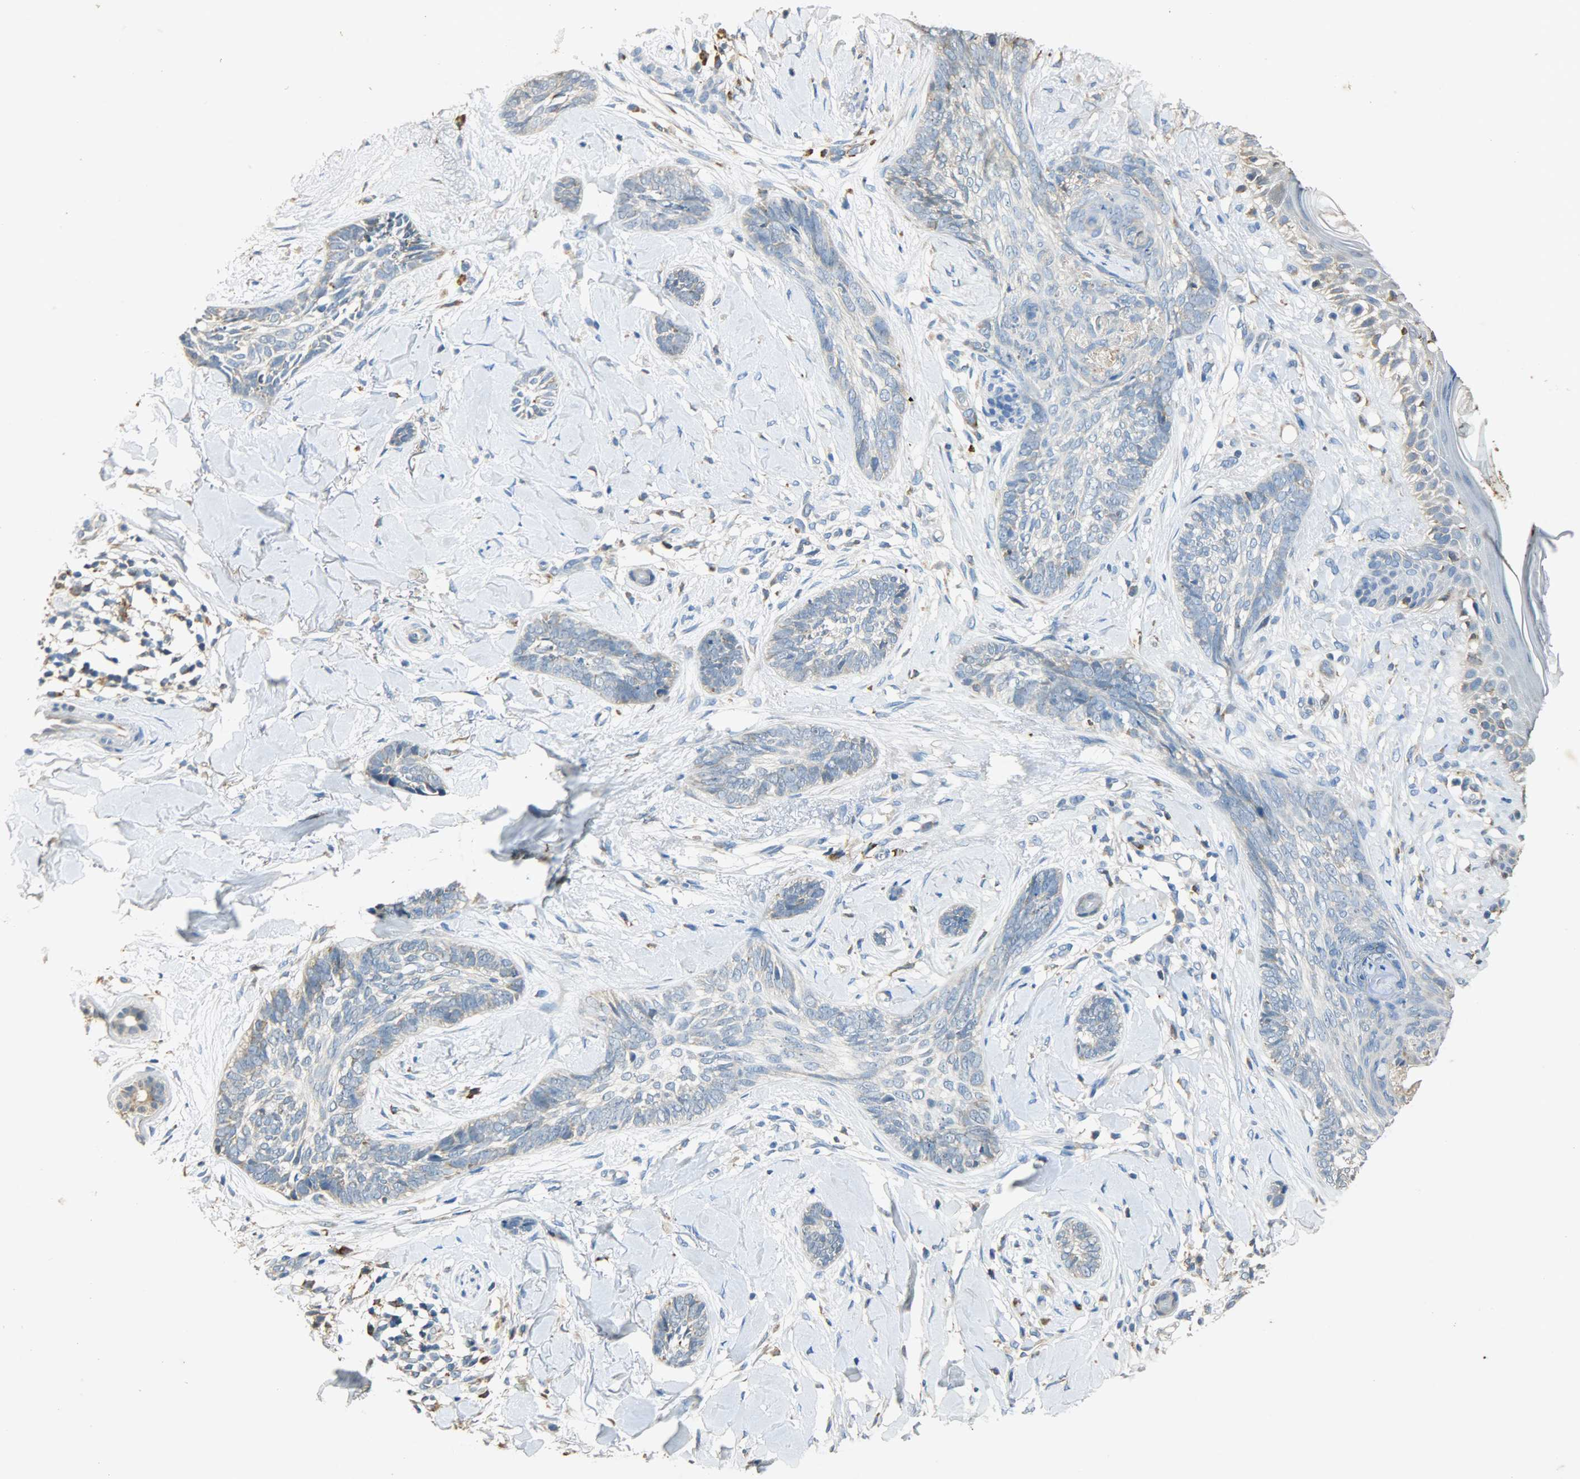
{"staining": {"intensity": "weak", "quantity": "<25%", "location": "cytoplasmic/membranous"}, "tissue": "skin cancer", "cell_type": "Tumor cells", "image_type": "cancer", "snomed": [{"axis": "morphology", "description": "Basal cell carcinoma"}, {"axis": "topography", "description": "Skin"}], "caption": "High power microscopy histopathology image of an IHC histopathology image of skin basal cell carcinoma, revealing no significant staining in tumor cells. The staining is performed using DAB brown chromogen with nuclei counter-stained in using hematoxylin.", "gene": "HSPA5", "patient": {"sex": "female", "age": 58}}